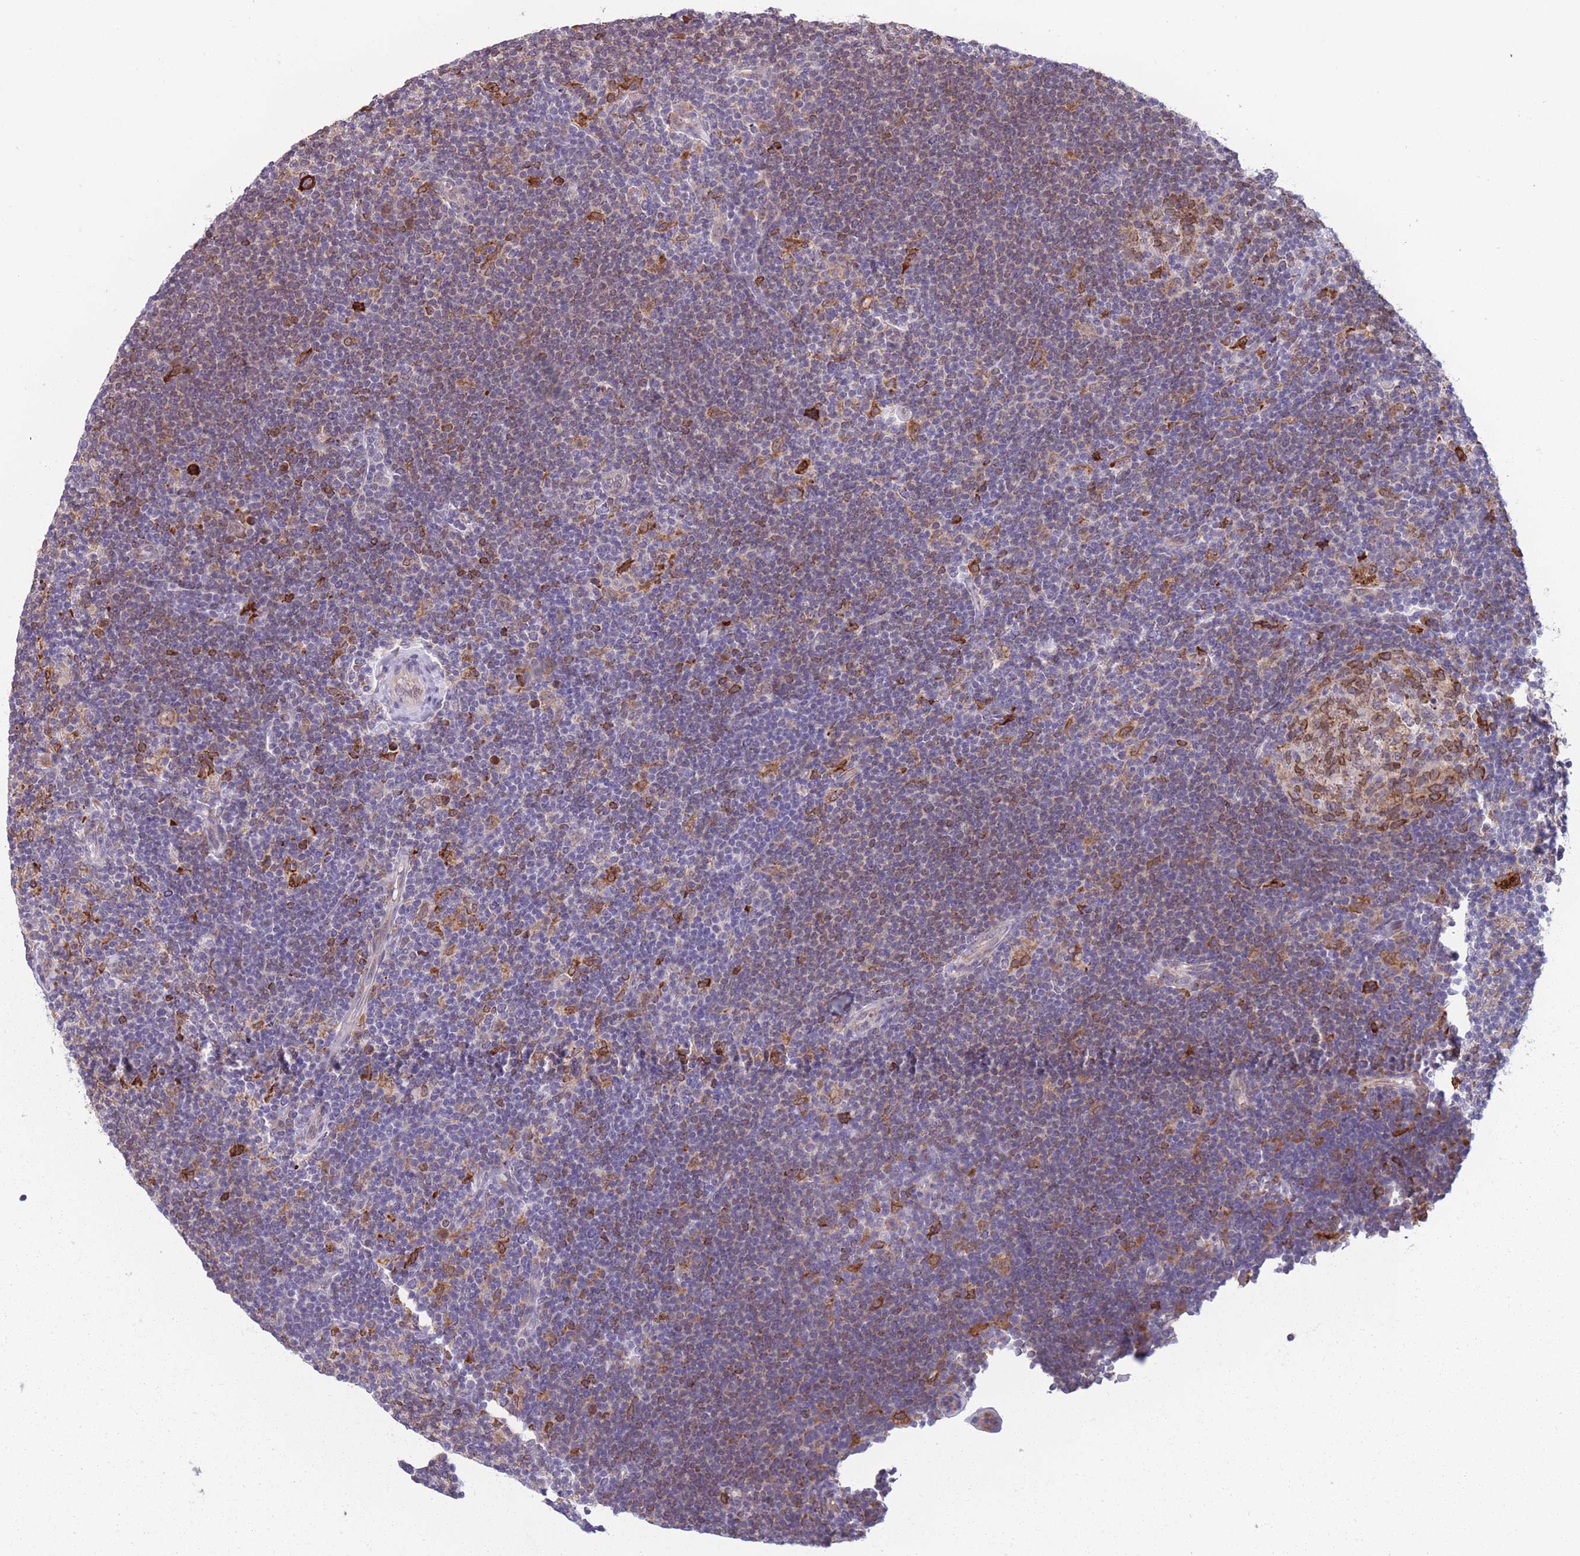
{"staining": {"intensity": "weak", "quantity": "25%-75%", "location": "cytoplasmic/membranous"}, "tissue": "lymphoma", "cell_type": "Tumor cells", "image_type": "cancer", "snomed": [{"axis": "morphology", "description": "Hodgkin's disease, NOS"}, {"axis": "topography", "description": "Lymph node"}], "caption": "Human Hodgkin's disease stained with a protein marker demonstrates weak staining in tumor cells.", "gene": "TMEM121", "patient": {"sex": "female", "age": 57}}